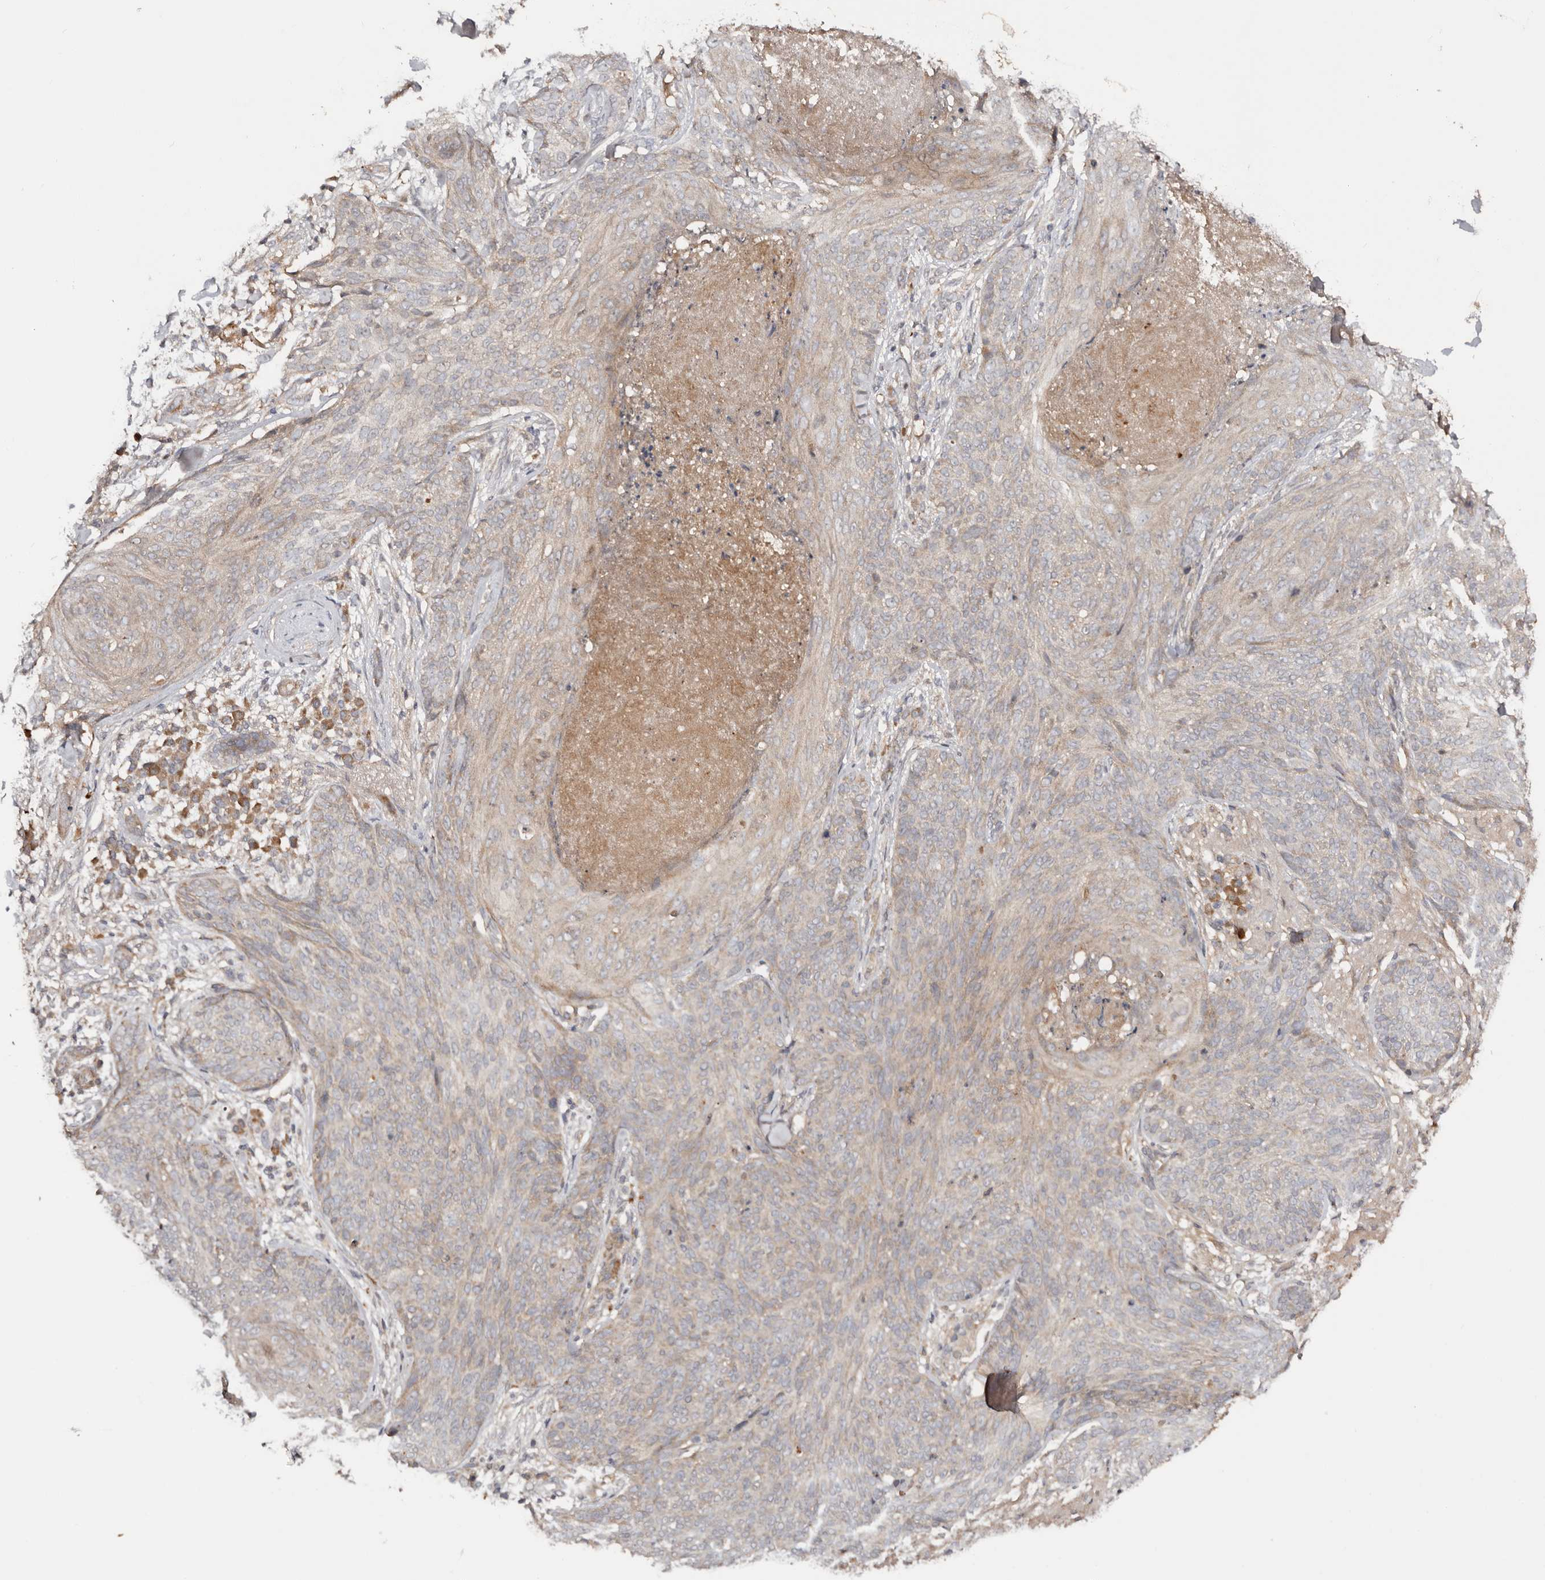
{"staining": {"intensity": "negative", "quantity": "none", "location": "none"}, "tissue": "skin cancer", "cell_type": "Tumor cells", "image_type": "cancer", "snomed": [{"axis": "morphology", "description": "Basal cell carcinoma"}, {"axis": "topography", "description": "Skin"}], "caption": "IHC of skin basal cell carcinoma reveals no staining in tumor cells. (DAB (3,3'-diaminobenzidine) immunohistochemistry visualized using brightfield microscopy, high magnification).", "gene": "PKIB", "patient": {"sex": "male", "age": 85}}